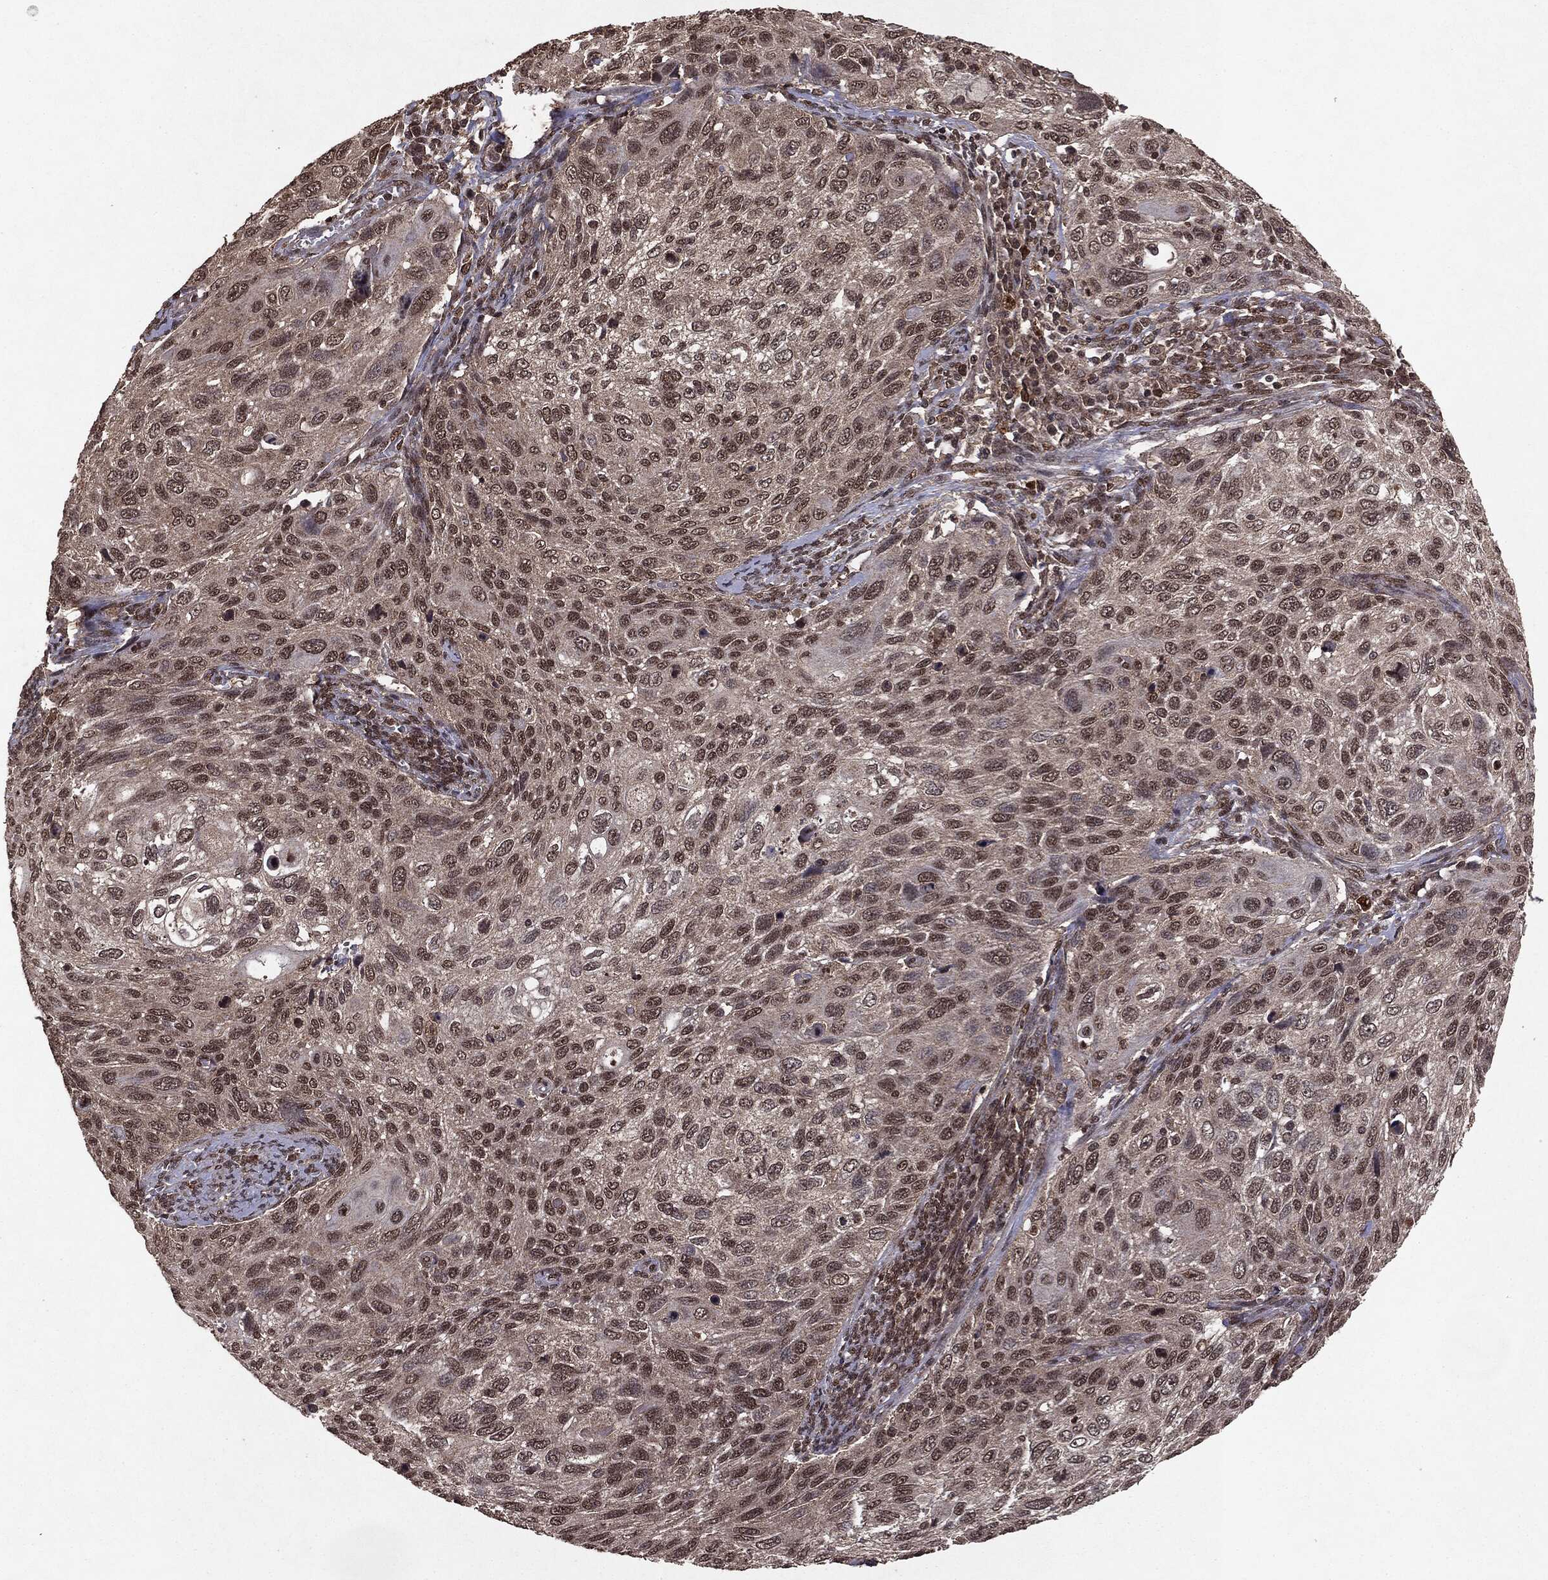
{"staining": {"intensity": "moderate", "quantity": "25%-75%", "location": "nuclear"}, "tissue": "cervical cancer", "cell_type": "Tumor cells", "image_type": "cancer", "snomed": [{"axis": "morphology", "description": "Squamous cell carcinoma, NOS"}, {"axis": "topography", "description": "Cervix"}], "caption": "An image showing moderate nuclear staining in approximately 25%-75% of tumor cells in cervical cancer, as visualized by brown immunohistochemical staining.", "gene": "PEBP1", "patient": {"sex": "female", "age": 70}}